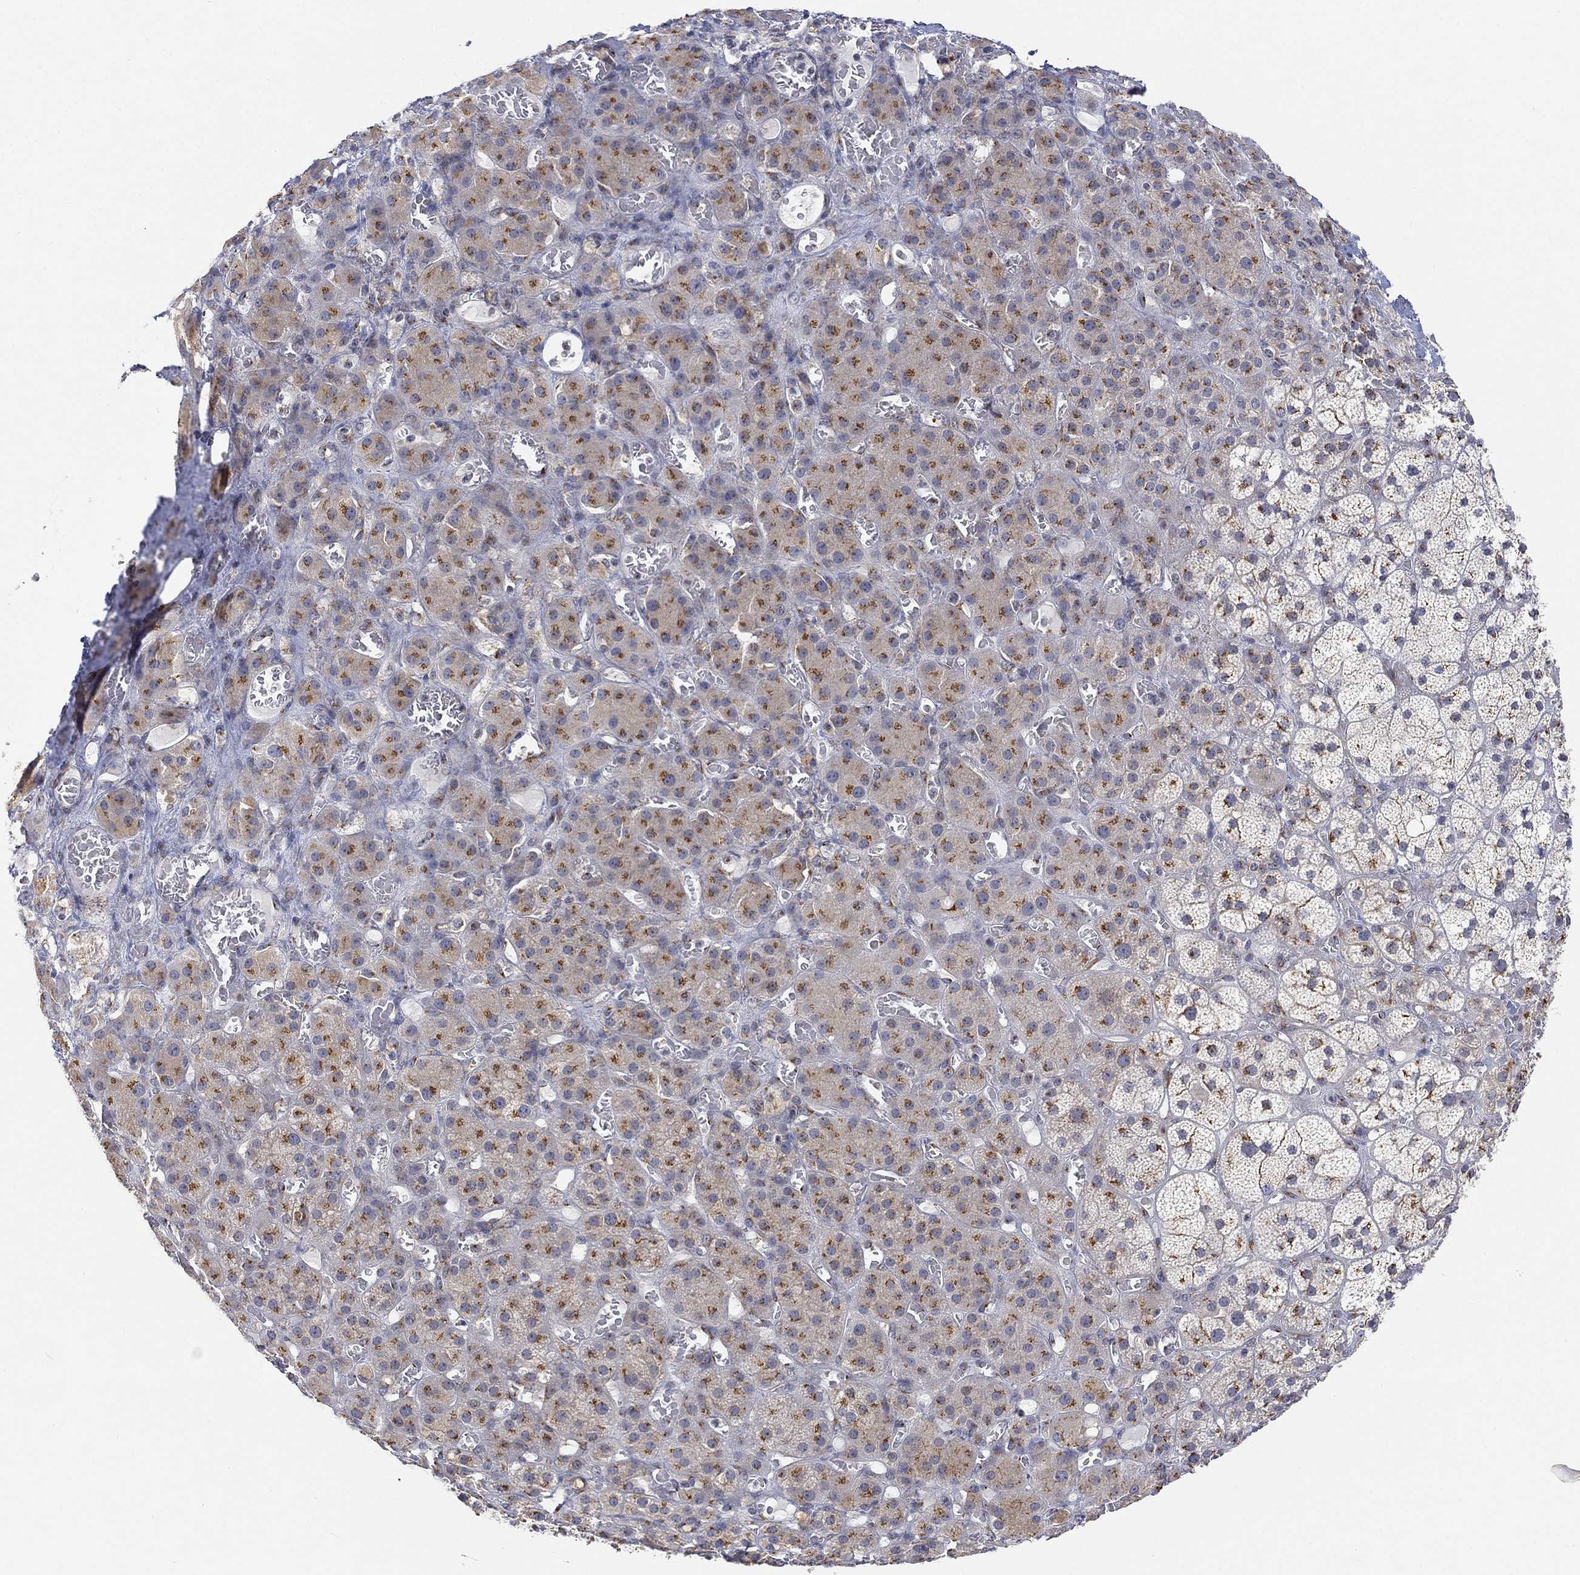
{"staining": {"intensity": "strong", "quantity": "25%-75%", "location": "cytoplasmic/membranous"}, "tissue": "adrenal gland", "cell_type": "Glandular cells", "image_type": "normal", "snomed": [{"axis": "morphology", "description": "Normal tissue, NOS"}, {"axis": "topography", "description": "Adrenal gland"}], "caption": "IHC of unremarkable human adrenal gland shows high levels of strong cytoplasmic/membranous positivity in about 25%-75% of glandular cells.", "gene": "TICAM1", "patient": {"sex": "male", "age": 70}}